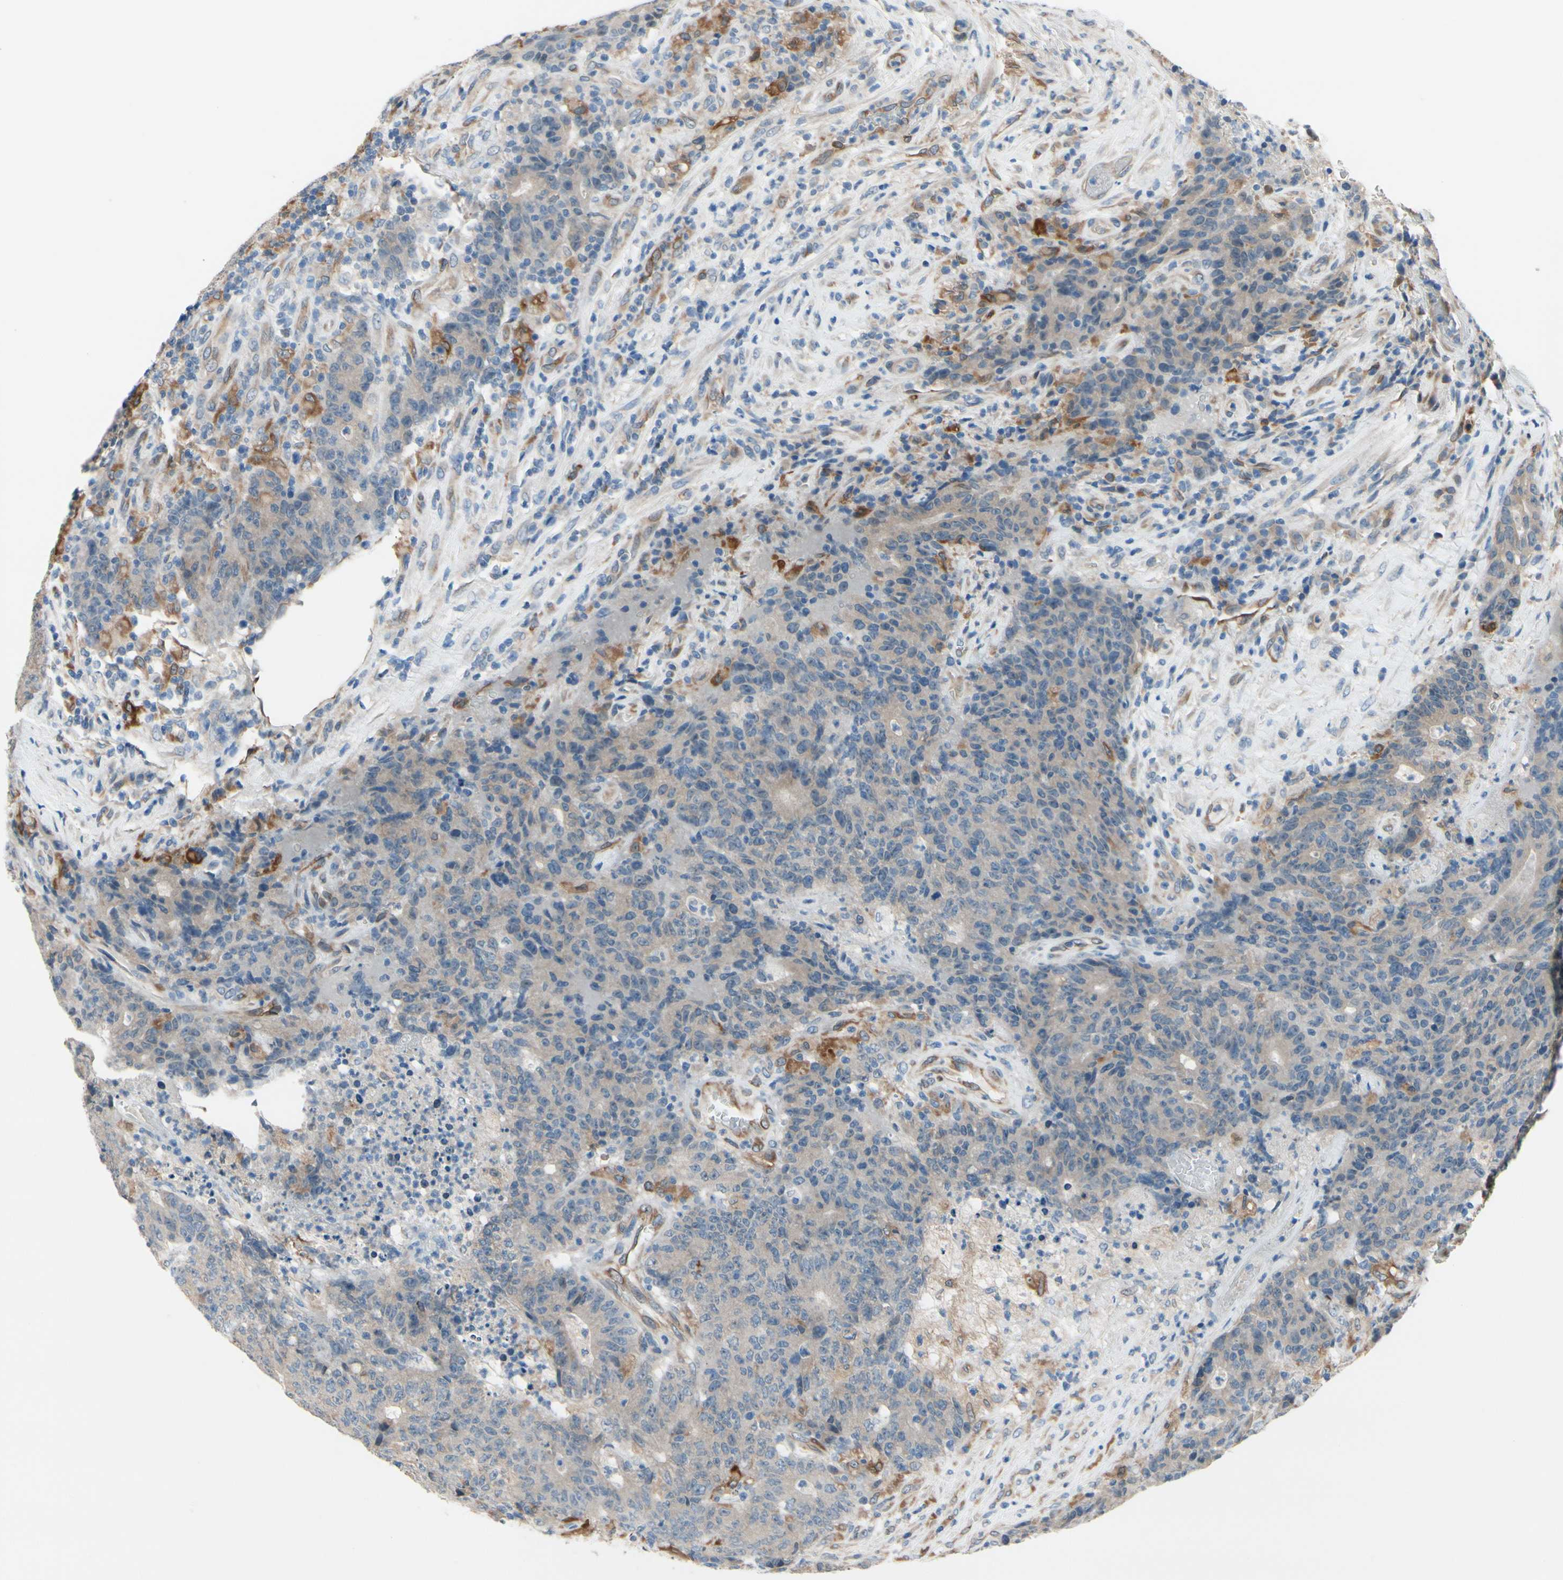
{"staining": {"intensity": "weak", "quantity": "25%-75%", "location": "cytoplasmic/membranous"}, "tissue": "colorectal cancer", "cell_type": "Tumor cells", "image_type": "cancer", "snomed": [{"axis": "morphology", "description": "Normal tissue, NOS"}, {"axis": "morphology", "description": "Adenocarcinoma, NOS"}, {"axis": "topography", "description": "Colon"}], "caption": "Immunohistochemistry staining of colorectal adenocarcinoma, which reveals low levels of weak cytoplasmic/membranous staining in about 25%-75% of tumor cells indicating weak cytoplasmic/membranous protein positivity. The staining was performed using DAB (brown) for protein detection and nuclei were counterstained in hematoxylin (blue).", "gene": "PRXL2A", "patient": {"sex": "female", "age": 75}}